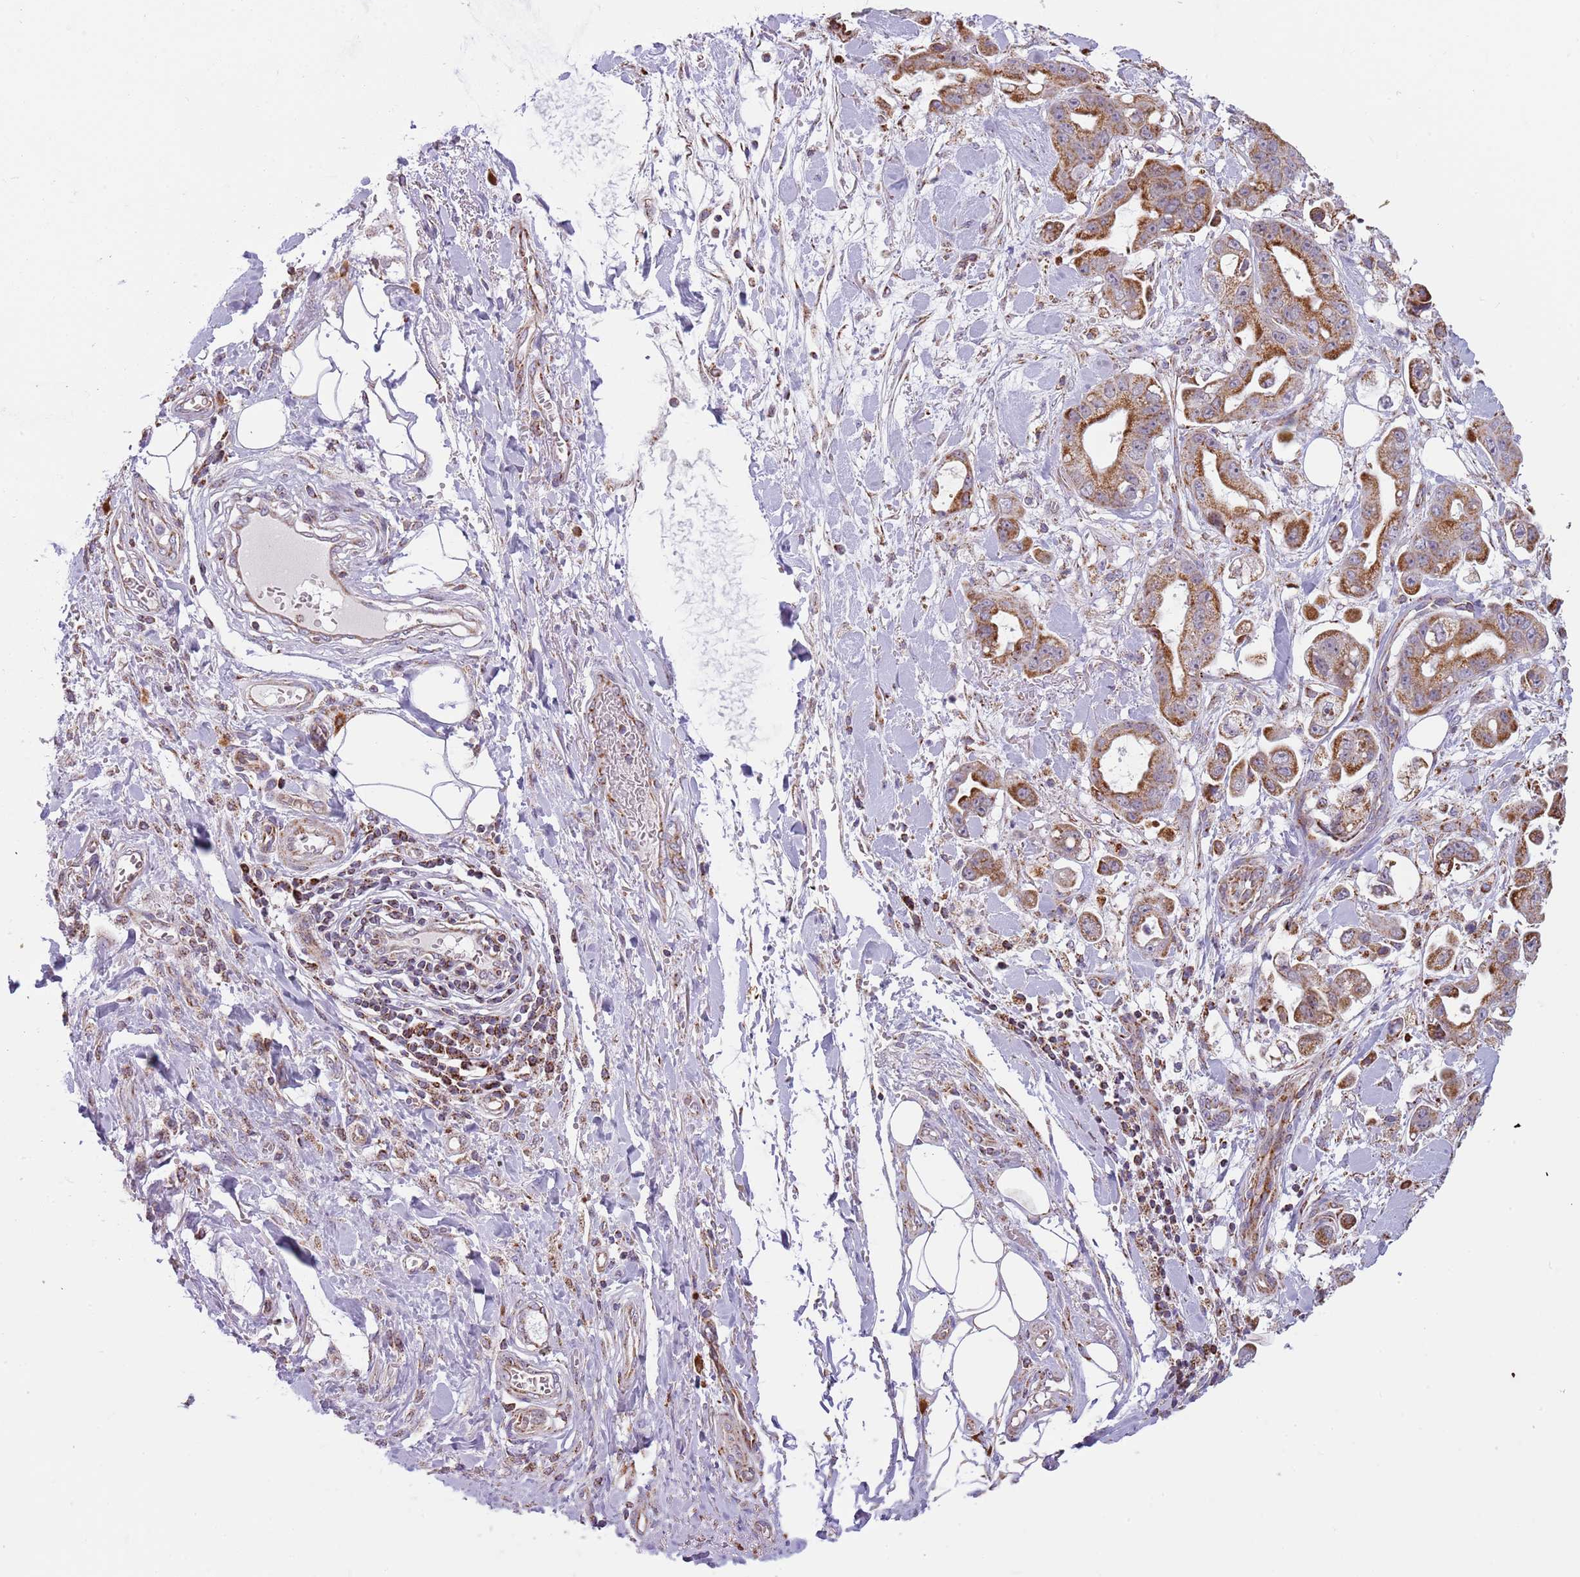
{"staining": {"intensity": "moderate", "quantity": ">75%", "location": "cytoplasmic/membranous"}, "tissue": "stomach cancer", "cell_type": "Tumor cells", "image_type": "cancer", "snomed": [{"axis": "morphology", "description": "Adenocarcinoma, NOS"}, {"axis": "topography", "description": "Stomach"}], "caption": "Brown immunohistochemical staining in human stomach cancer (adenocarcinoma) shows moderate cytoplasmic/membranous positivity in about >75% of tumor cells. (DAB (3,3'-diaminobenzidine) IHC, brown staining for protein, blue staining for nuclei).", "gene": "LHX6", "patient": {"sex": "male", "age": 62}}